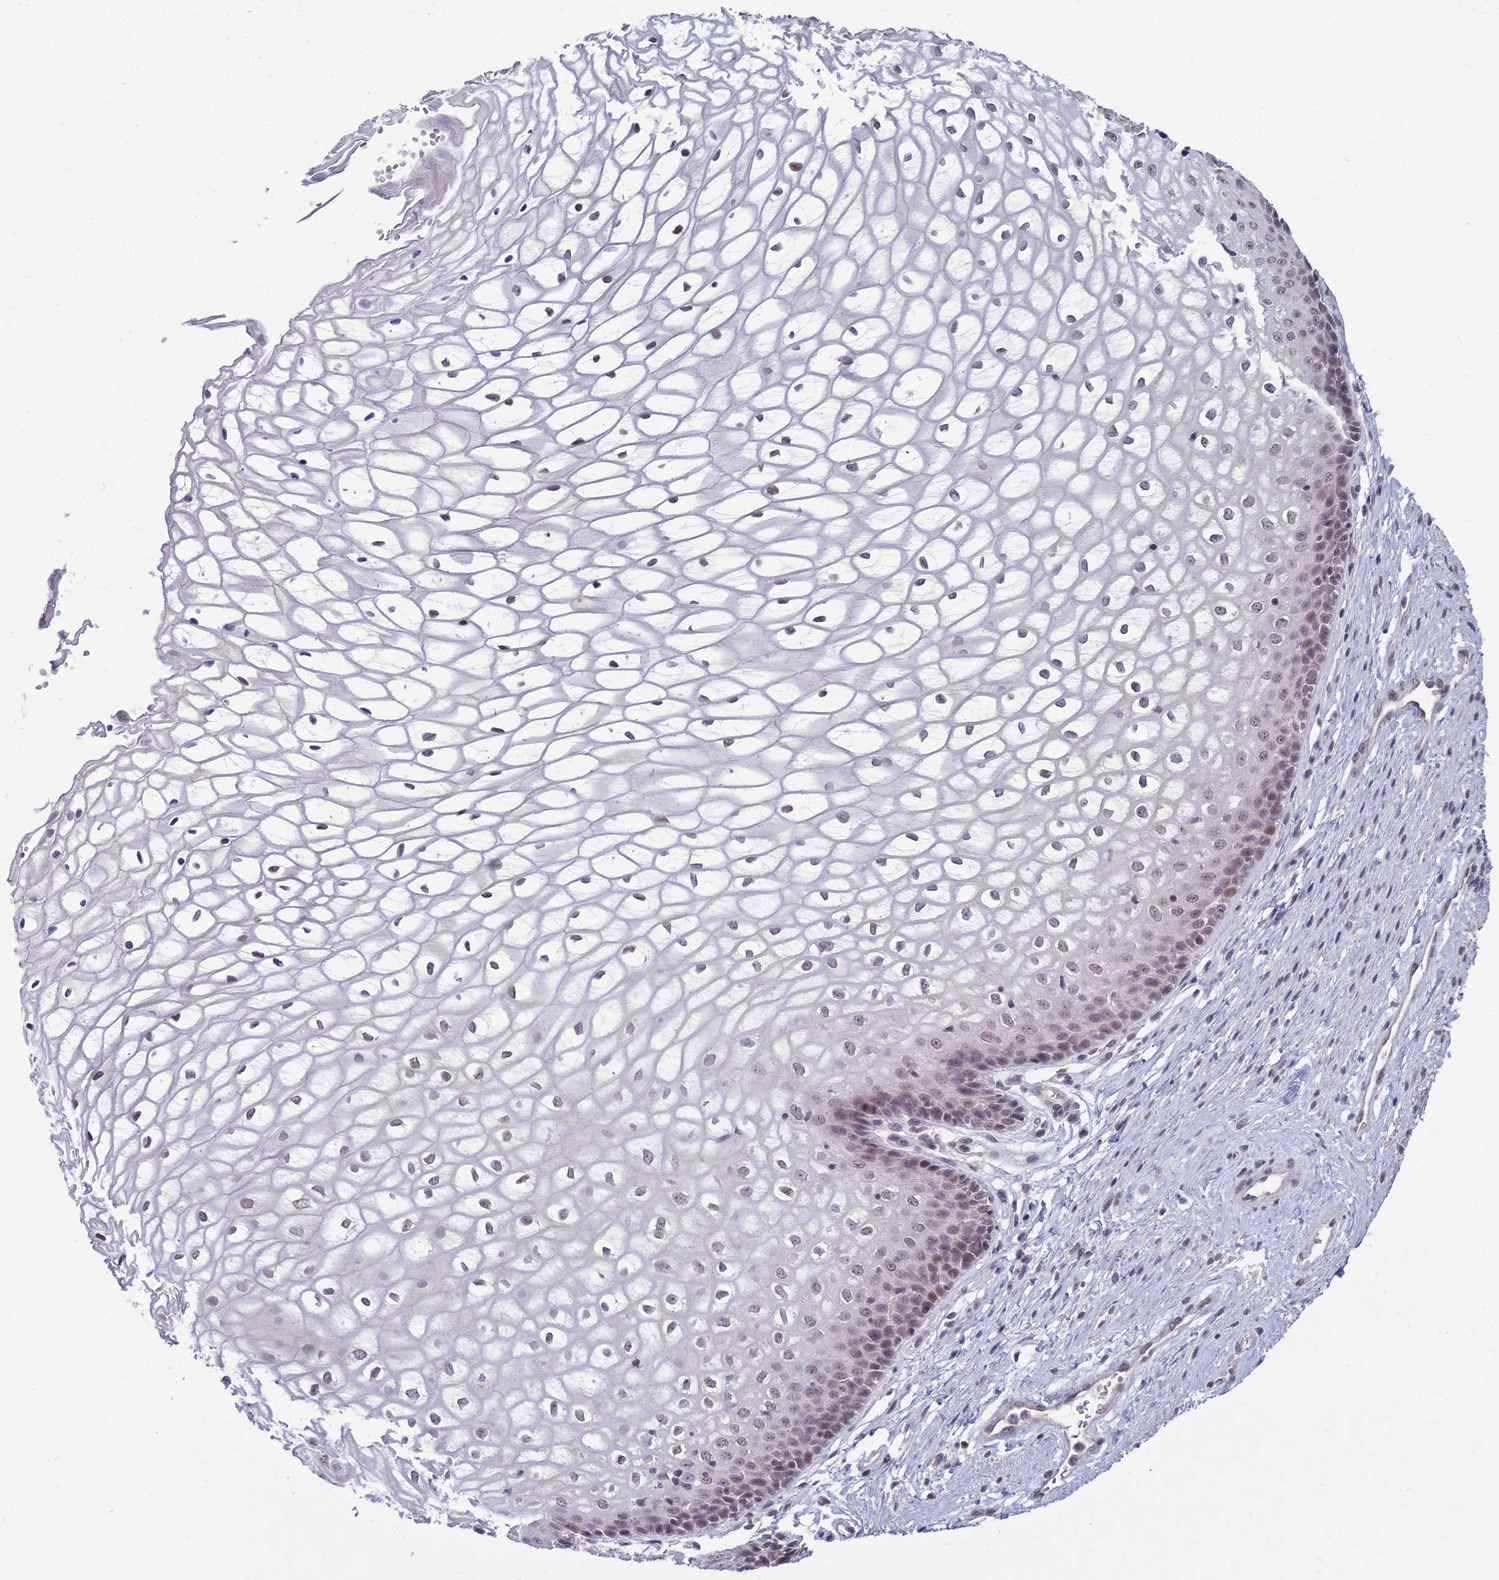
{"staining": {"intensity": "moderate", "quantity": "25%-75%", "location": "nuclear"}, "tissue": "vagina", "cell_type": "Squamous epithelial cells", "image_type": "normal", "snomed": [{"axis": "morphology", "description": "Normal tissue, NOS"}, {"axis": "topography", "description": "Vagina"}], "caption": "Human vagina stained with a brown dye displays moderate nuclear positive staining in about 25%-75% of squamous epithelial cells.", "gene": "KAT7", "patient": {"sex": "female", "age": 34}}